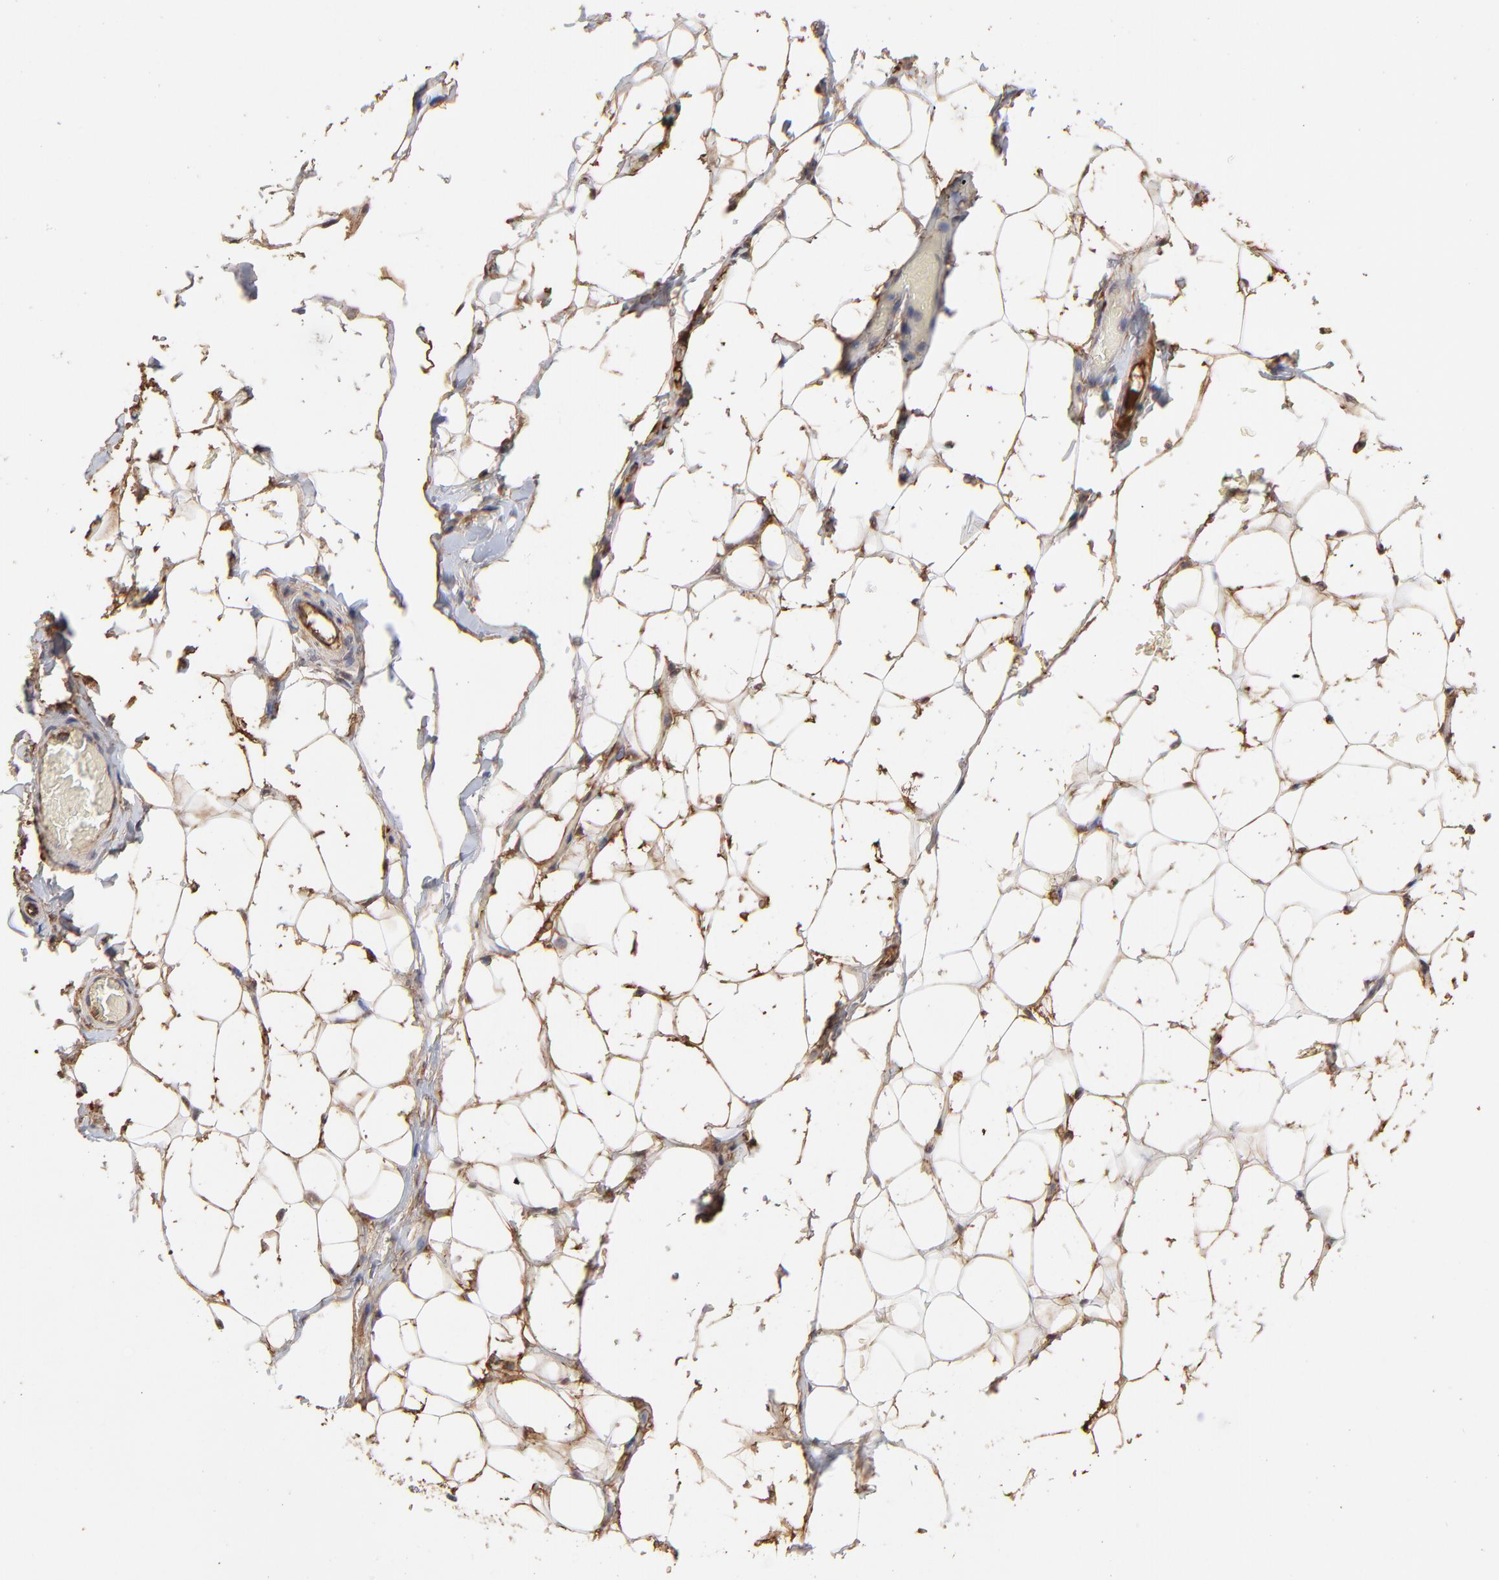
{"staining": {"intensity": "moderate", "quantity": ">75%", "location": "cytoplasmic/membranous"}, "tissue": "adipose tissue", "cell_type": "Adipocytes", "image_type": "normal", "snomed": [{"axis": "morphology", "description": "Normal tissue, NOS"}, {"axis": "topography", "description": "Soft tissue"}], "caption": "The photomicrograph shows staining of normal adipose tissue, revealing moderate cytoplasmic/membranous protein expression (brown color) within adipocytes. Nuclei are stained in blue.", "gene": "PSMD14", "patient": {"sex": "male", "age": 26}}